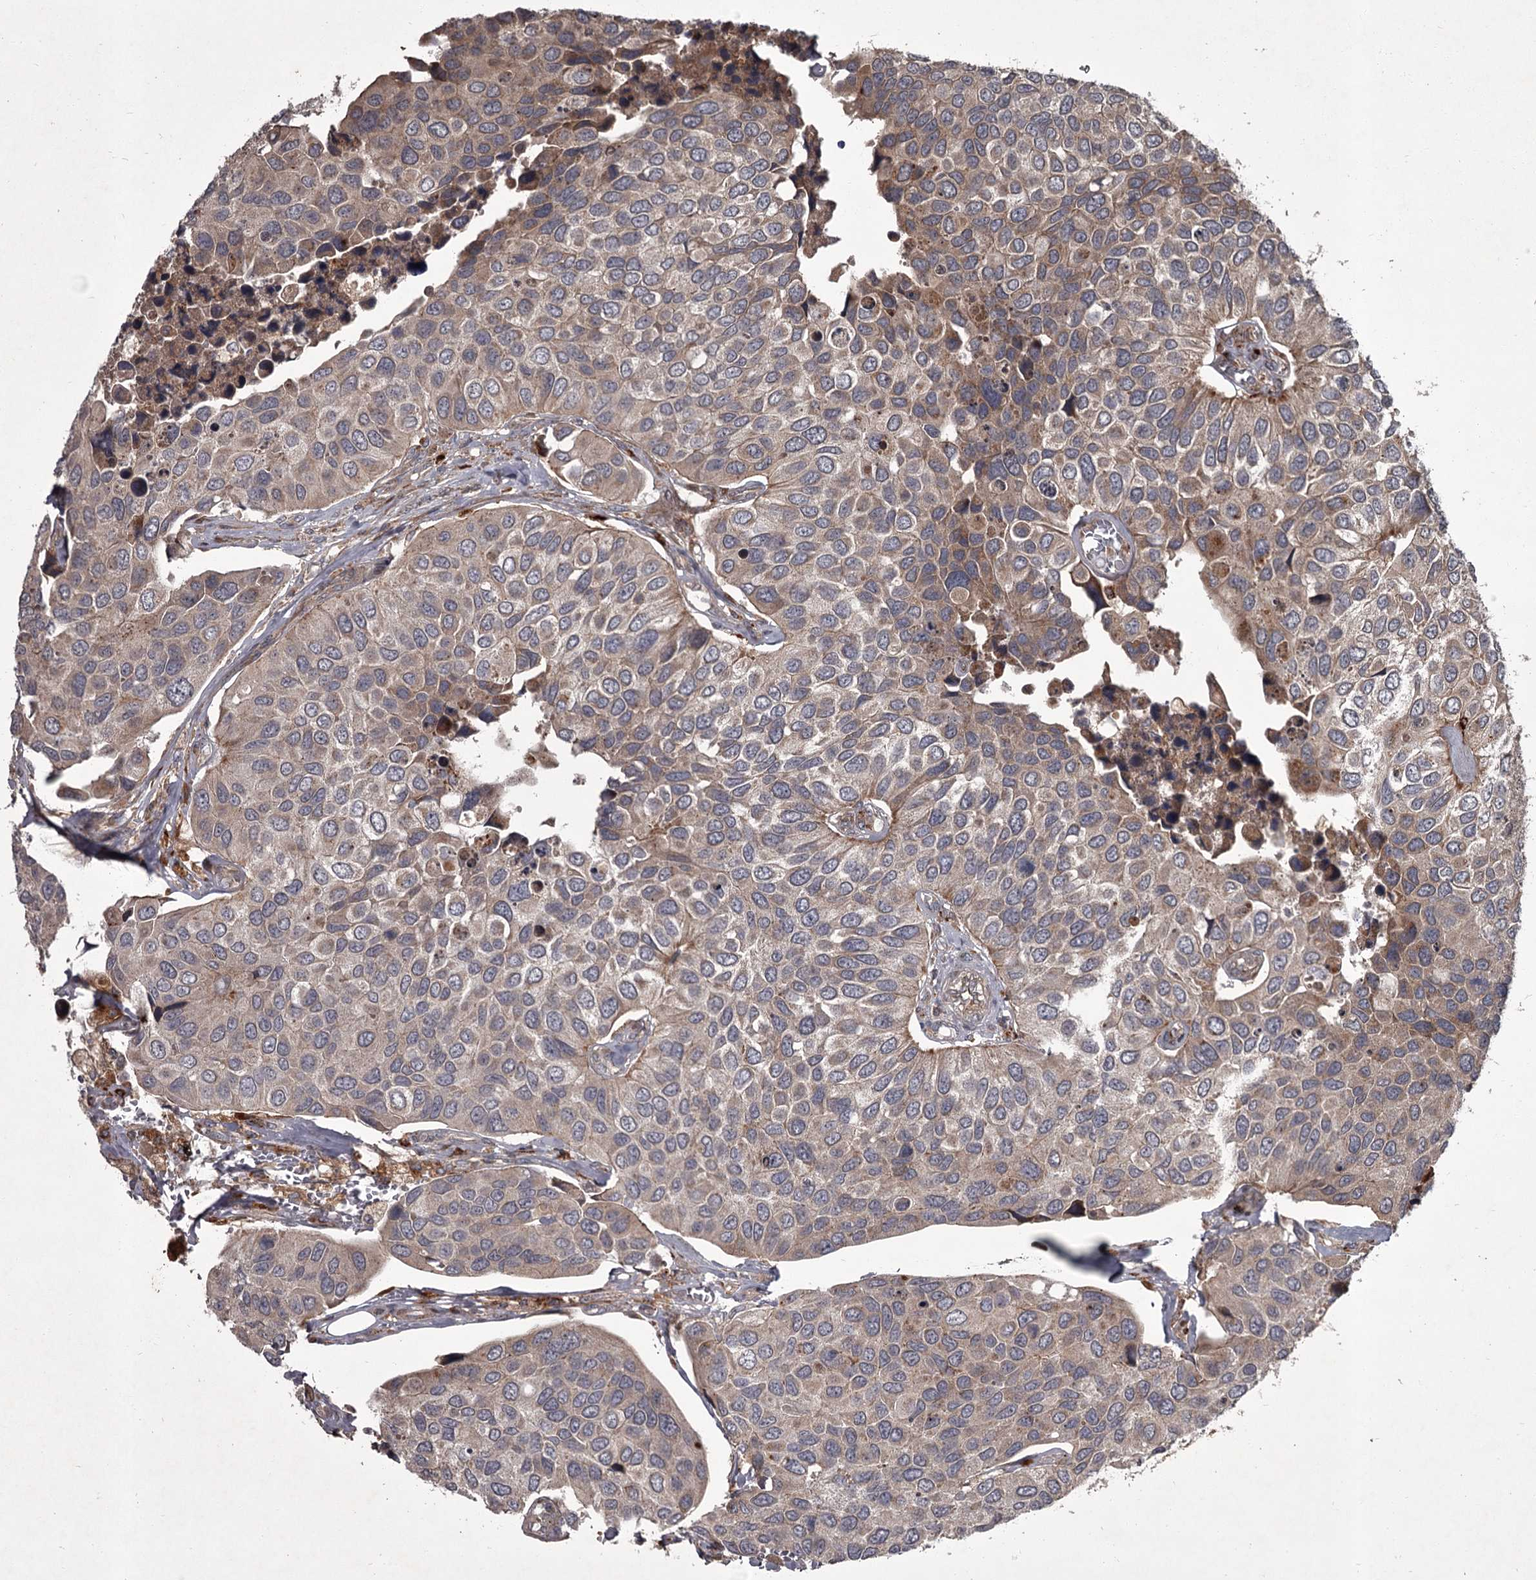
{"staining": {"intensity": "weak", "quantity": ">75%", "location": "cytoplasmic/membranous"}, "tissue": "urothelial cancer", "cell_type": "Tumor cells", "image_type": "cancer", "snomed": [{"axis": "morphology", "description": "Urothelial carcinoma, High grade"}, {"axis": "topography", "description": "Urinary bladder"}], "caption": "Protein staining of urothelial cancer tissue displays weak cytoplasmic/membranous staining in about >75% of tumor cells. (Stains: DAB (3,3'-diaminobenzidine) in brown, nuclei in blue, Microscopy: brightfield microscopy at high magnification).", "gene": "UNC93B1", "patient": {"sex": "male", "age": 74}}